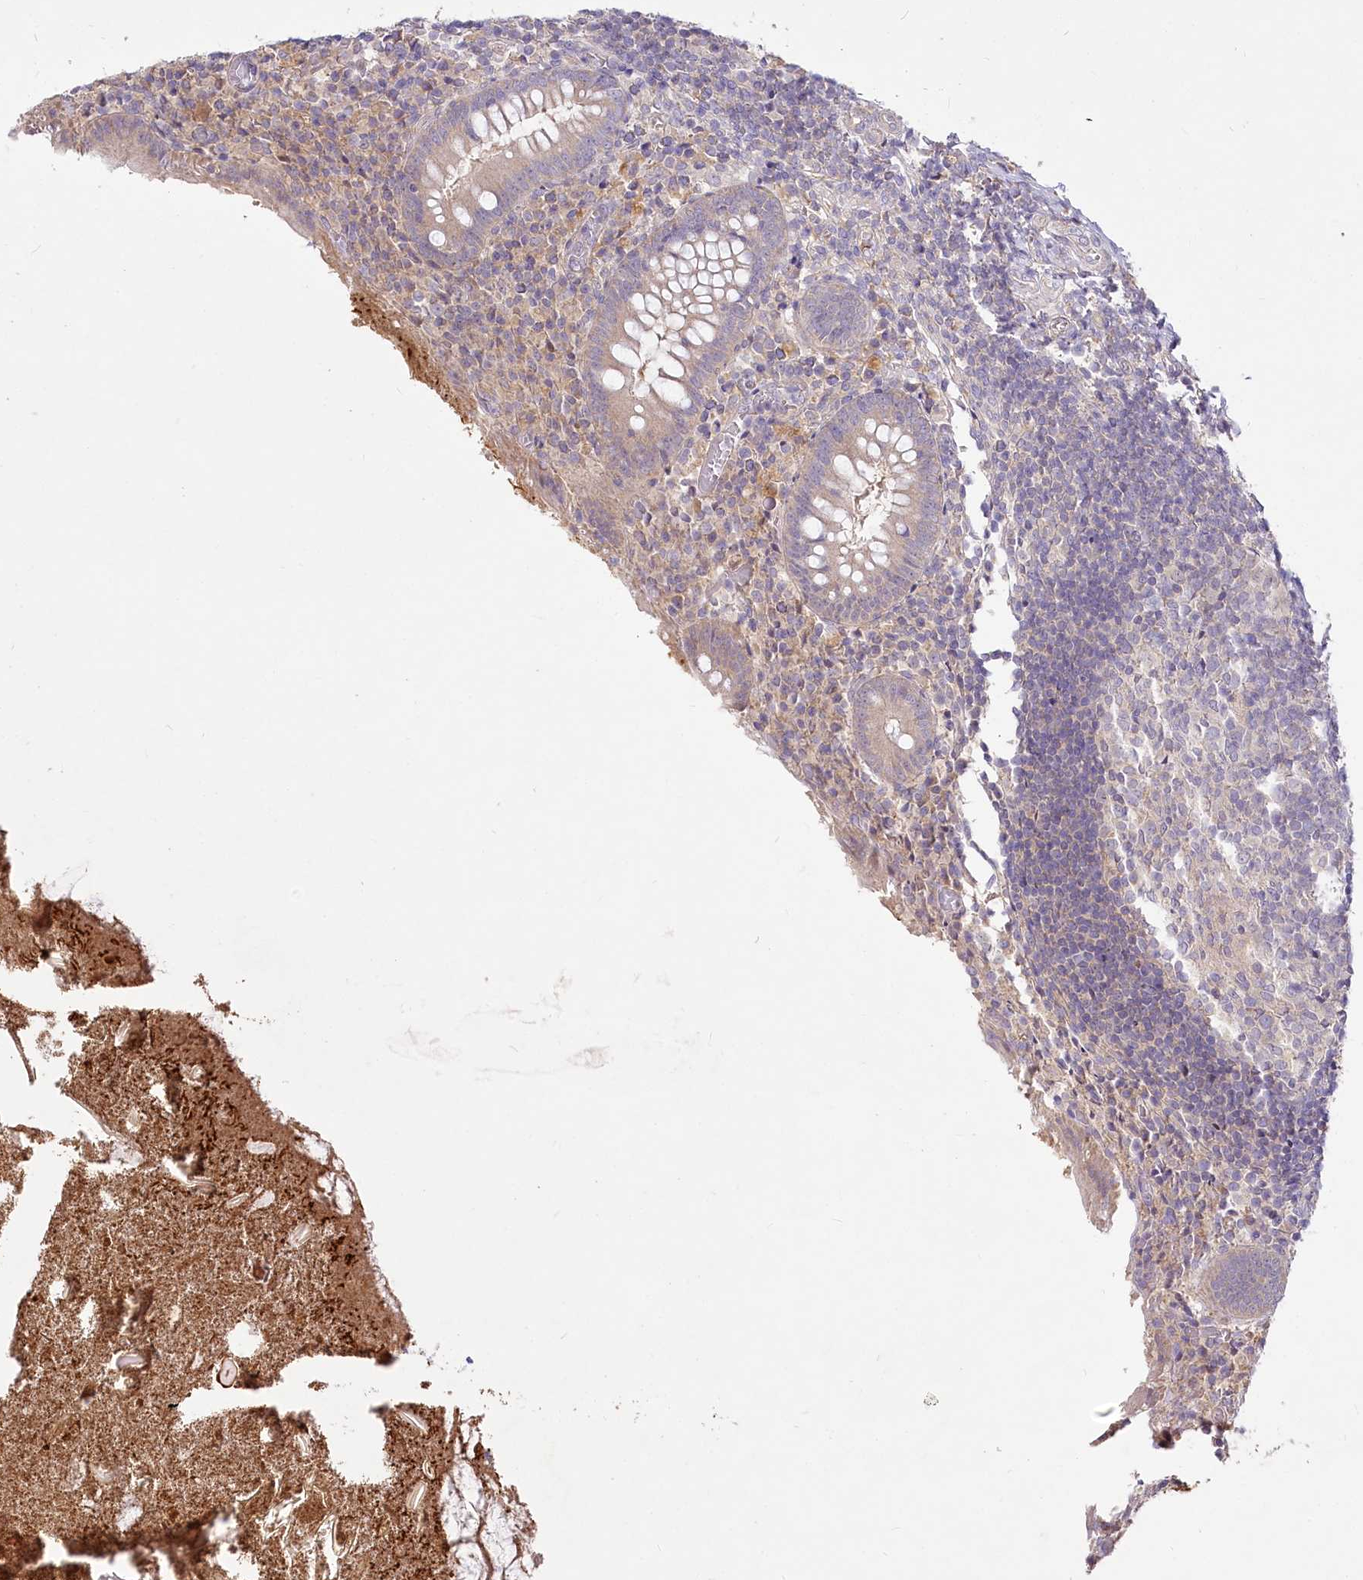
{"staining": {"intensity": "weak", "quantity": "<25%", "location": "cytoplasmic/membranous"}, "tissue": "appendix", "cell_type": "Glandular cells", "image_type": "normal", "snomed": [{"axis": "morphology", "description": "Normal tissue, NOS"}, {"axis": "topography", "description": "Appendix"}], "caption": "Image shows no protein staining in glandular cells of benign appendix.", "gene": "EFHC2", "patient": {"sex": "female", "age": 17}}